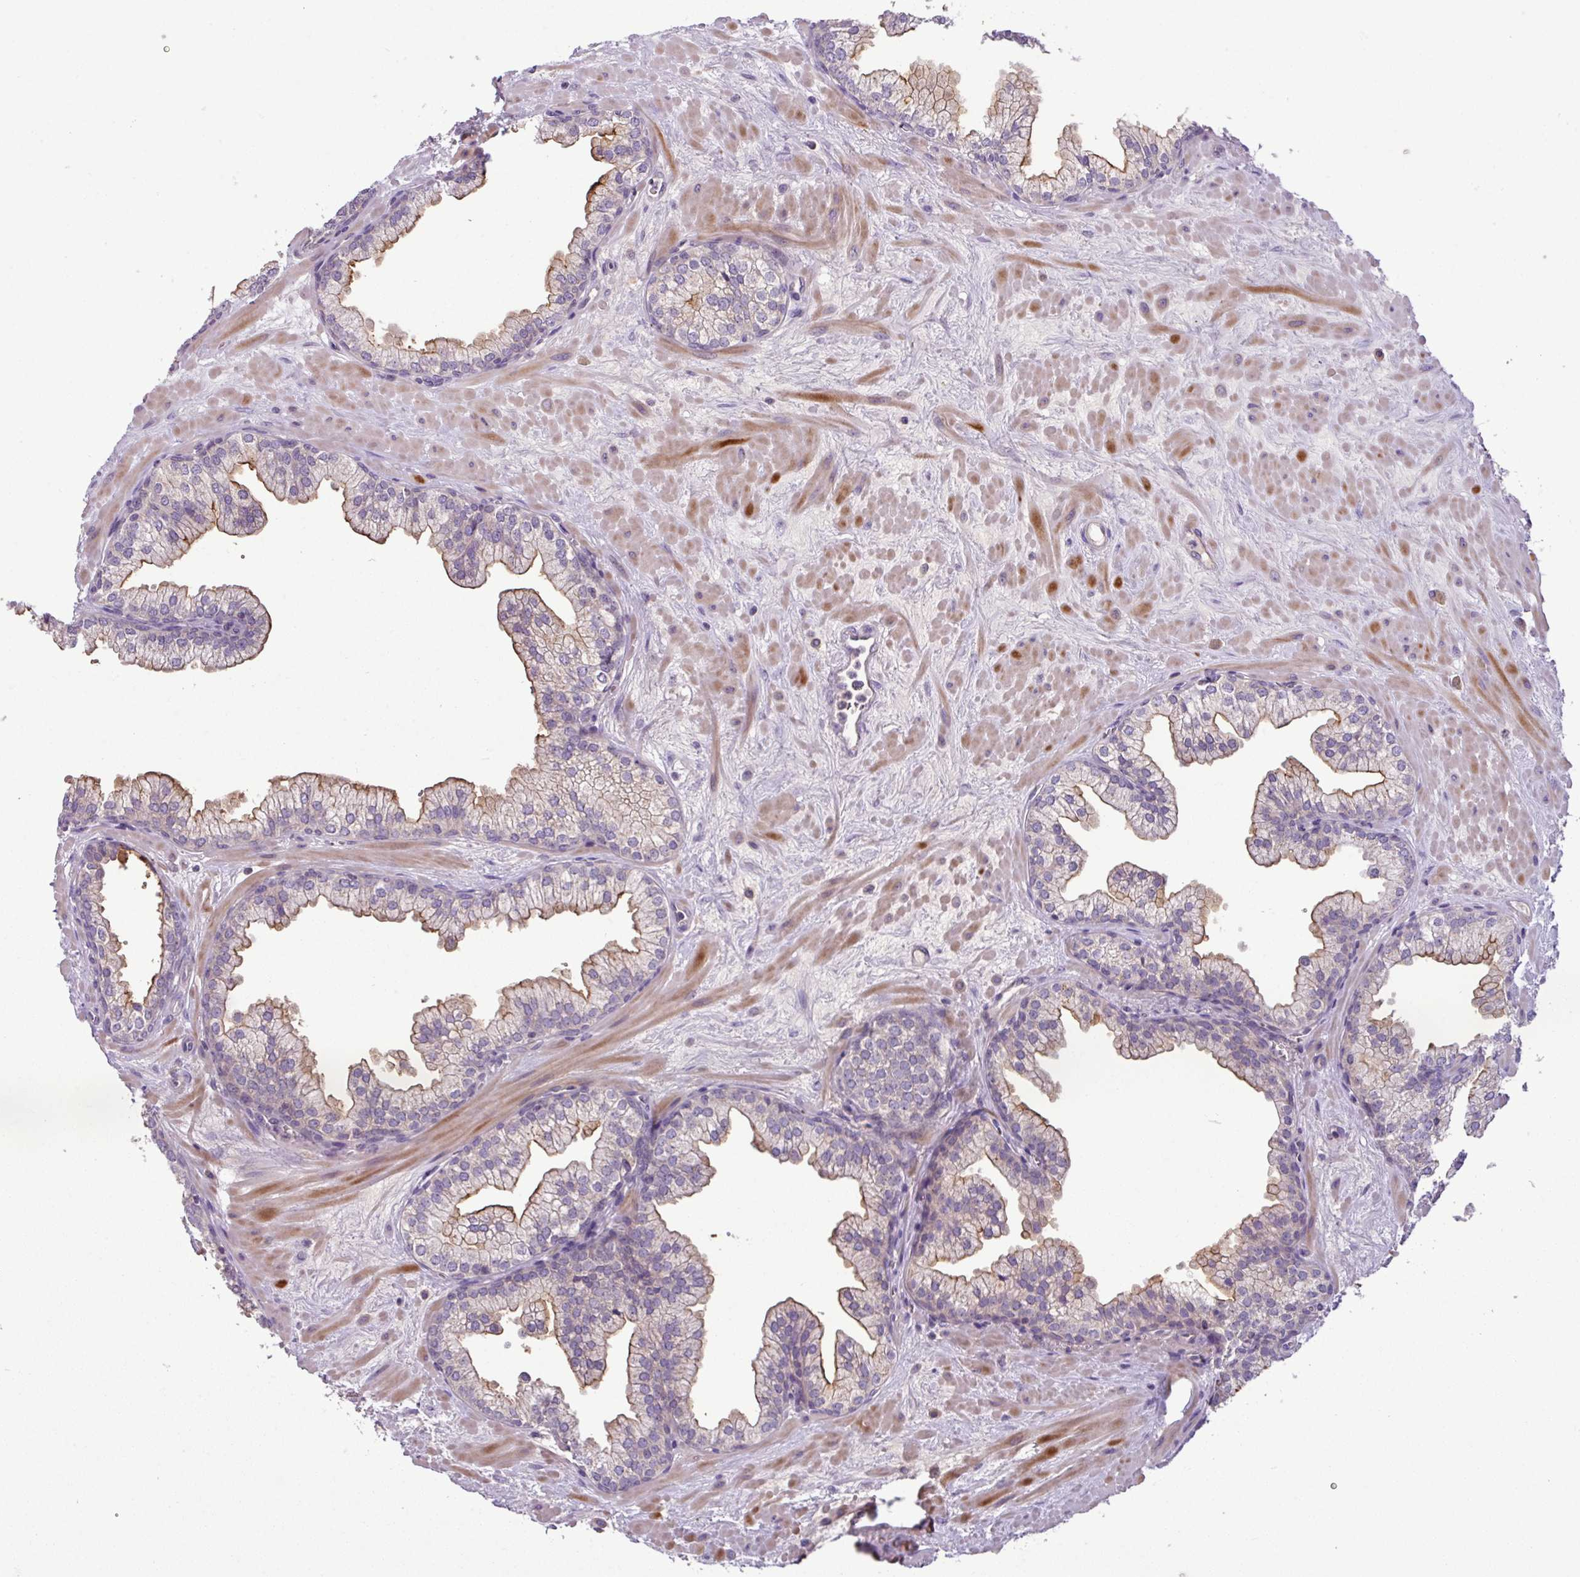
{"staining": {"intensity": "weak", "quantity": "25%-75%", "location": "cytoplasmic/membranous"}, "tissue": "prostate", "cell_type": "Glandular cells", "image_type": "normal", "snomed": [{"axis": "morphology", "description": "Normal tissue, NOS"}, {"axis": "topography", "description": "Prostate"}, {"axis": "topography", "description": "Peripheral nerve tissue"}], "caption": "Glandular cells demonstrate low levels of weak cytoplasmic/membranous staining in approximately 25%-75% of cells in benign human prostate. (Stains: DAB in brown, nuclei in blue, Microscopy: brightfield microscopy at high magnification).", "gene": "TMEM62", "patient": {"sex": "male", "age": 61}}